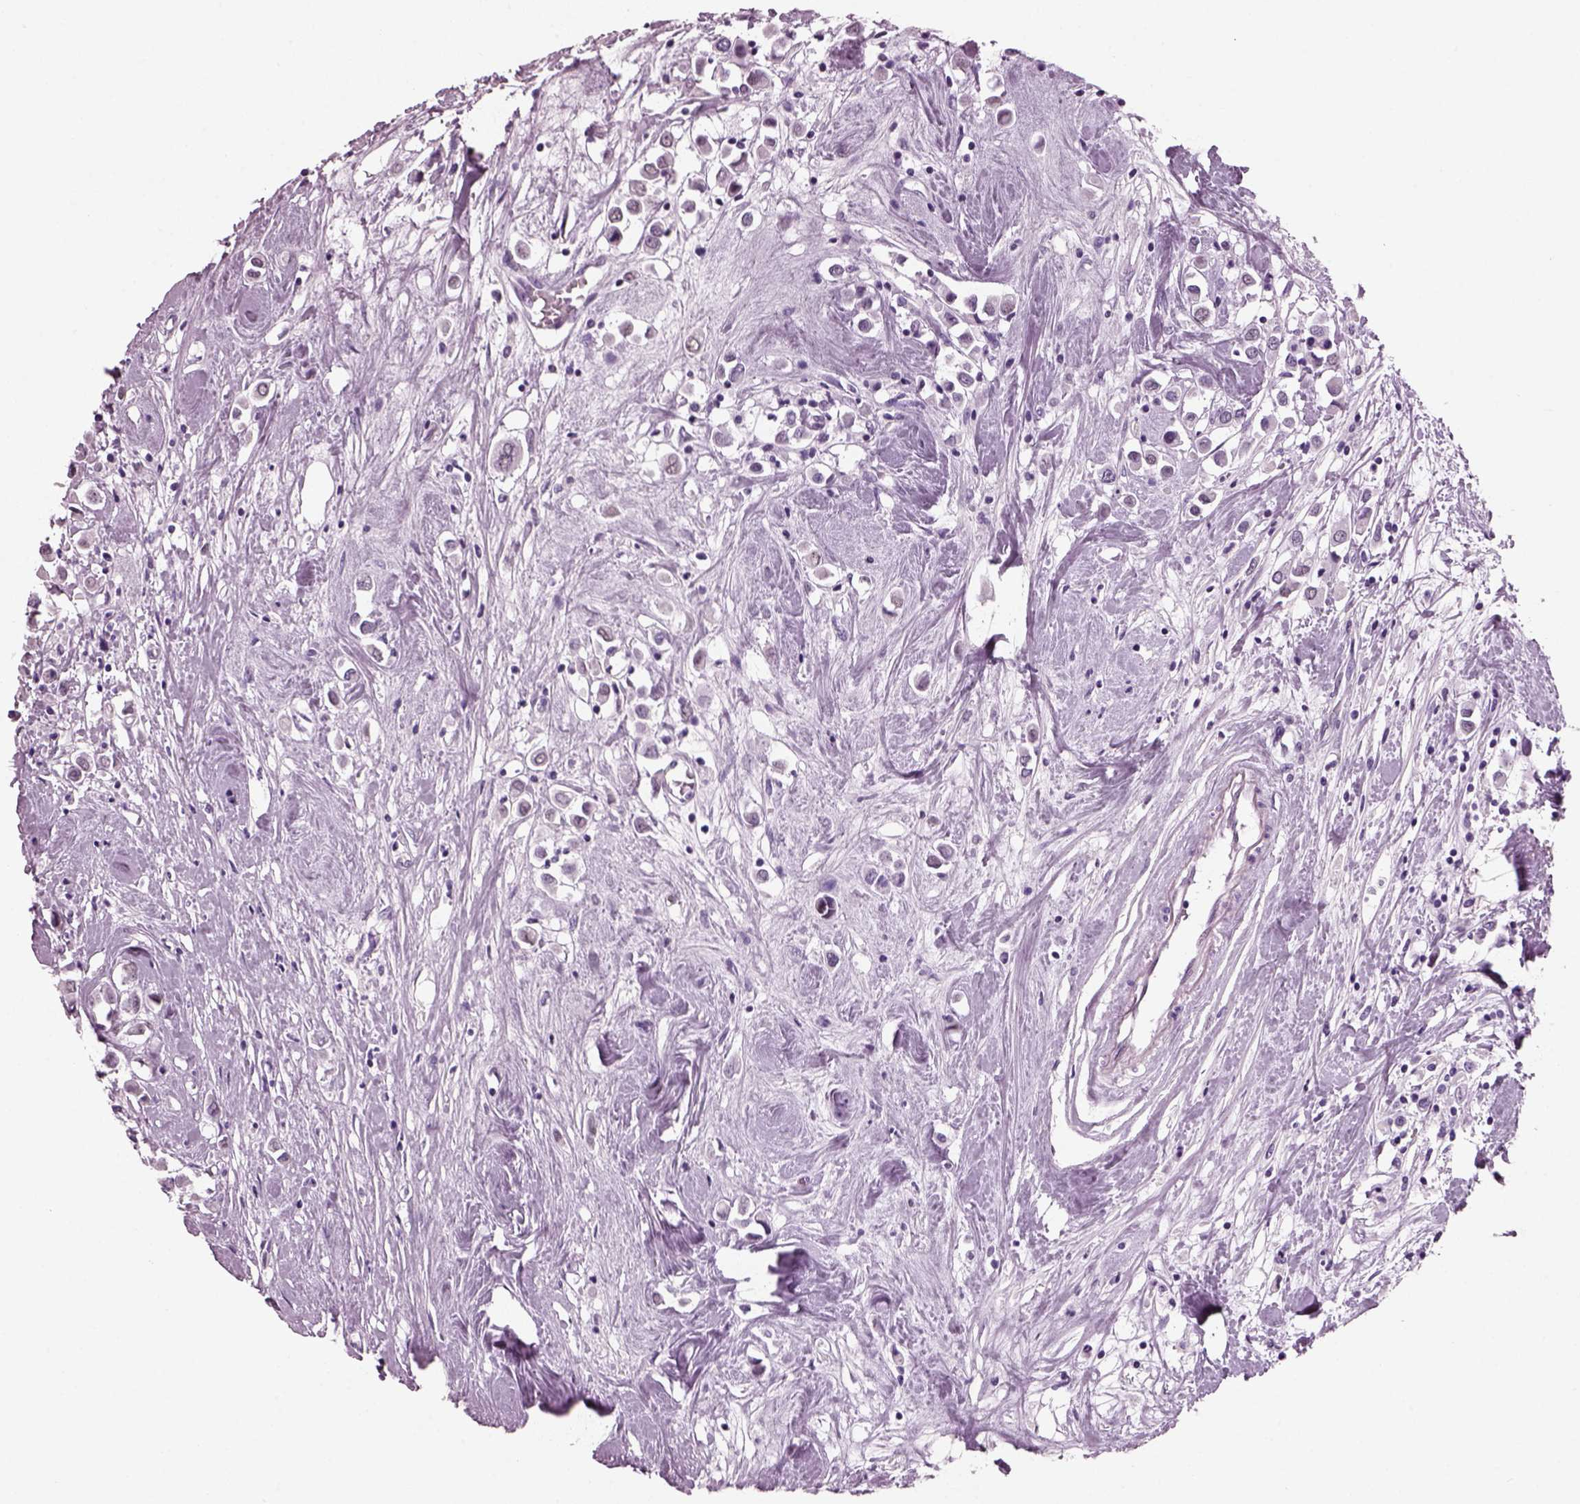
{"staining": {"intensity": "negative", "quantity": "none", "location": "none"}, "tissue": "breast cancer", "cell_type": "Tumor cells", "image_type": "cancer", "snomed": [{"axis": "morphology", "description": "Duct carcinoma"}, {"axis": "topography", "description": "Breast"}], "caption": "A high-resolution photomicrograph shows immunohistochemistry staining of breast invasive ductal carcinoma, which demonstrates no significant expression in tumor cells. The staining was performed using DAB (3,3'-diaminobenzidine) to visualize the protein expression in brown, while the nuclei were stained in blue with hematoxylin (Magnification: 20x).", "gene": "KRTAP3-2", "patient": {"sex": "female", "age": 61}}